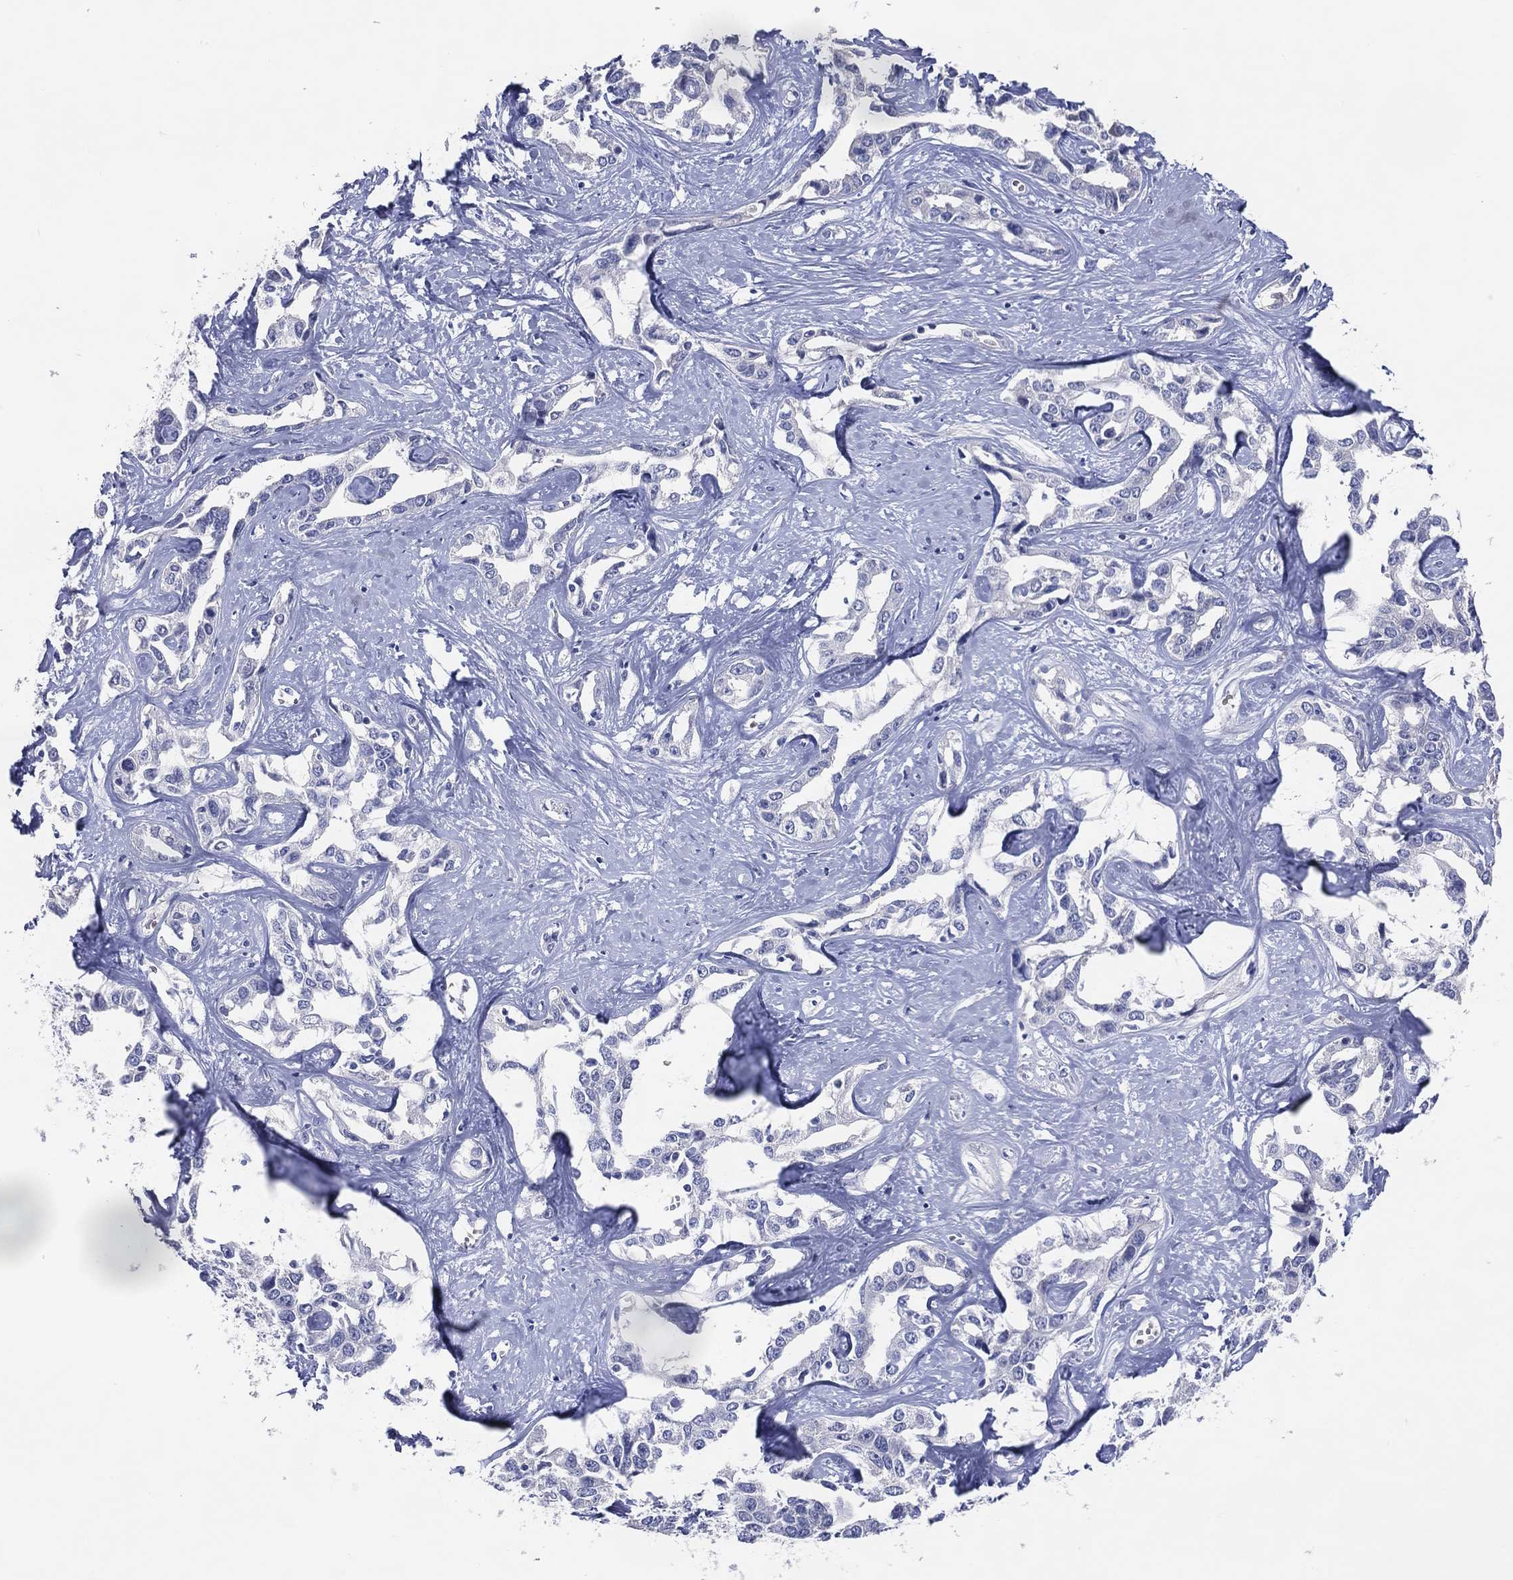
{"staining": {"intensity": "negative", "quantity": "none", "location": "none"}, "tissue": "liver cancer", "cell_type": "Tumor cells", "image_type": "cancer", "snomed": [{"axis": "morphology", "description": "Cholangiocarcinoma"}, {"axis": "topography", "description": "Liver"}], "caption": "IHC photomicrograph of neoplastic tissue: human liver cancer stained with DAB (3,3'-diaminobenzidine) reveals no significant protein positivity in tumor cells.", "gene": "DNAH6", "patient": {"sex": "male", "age": 59}}